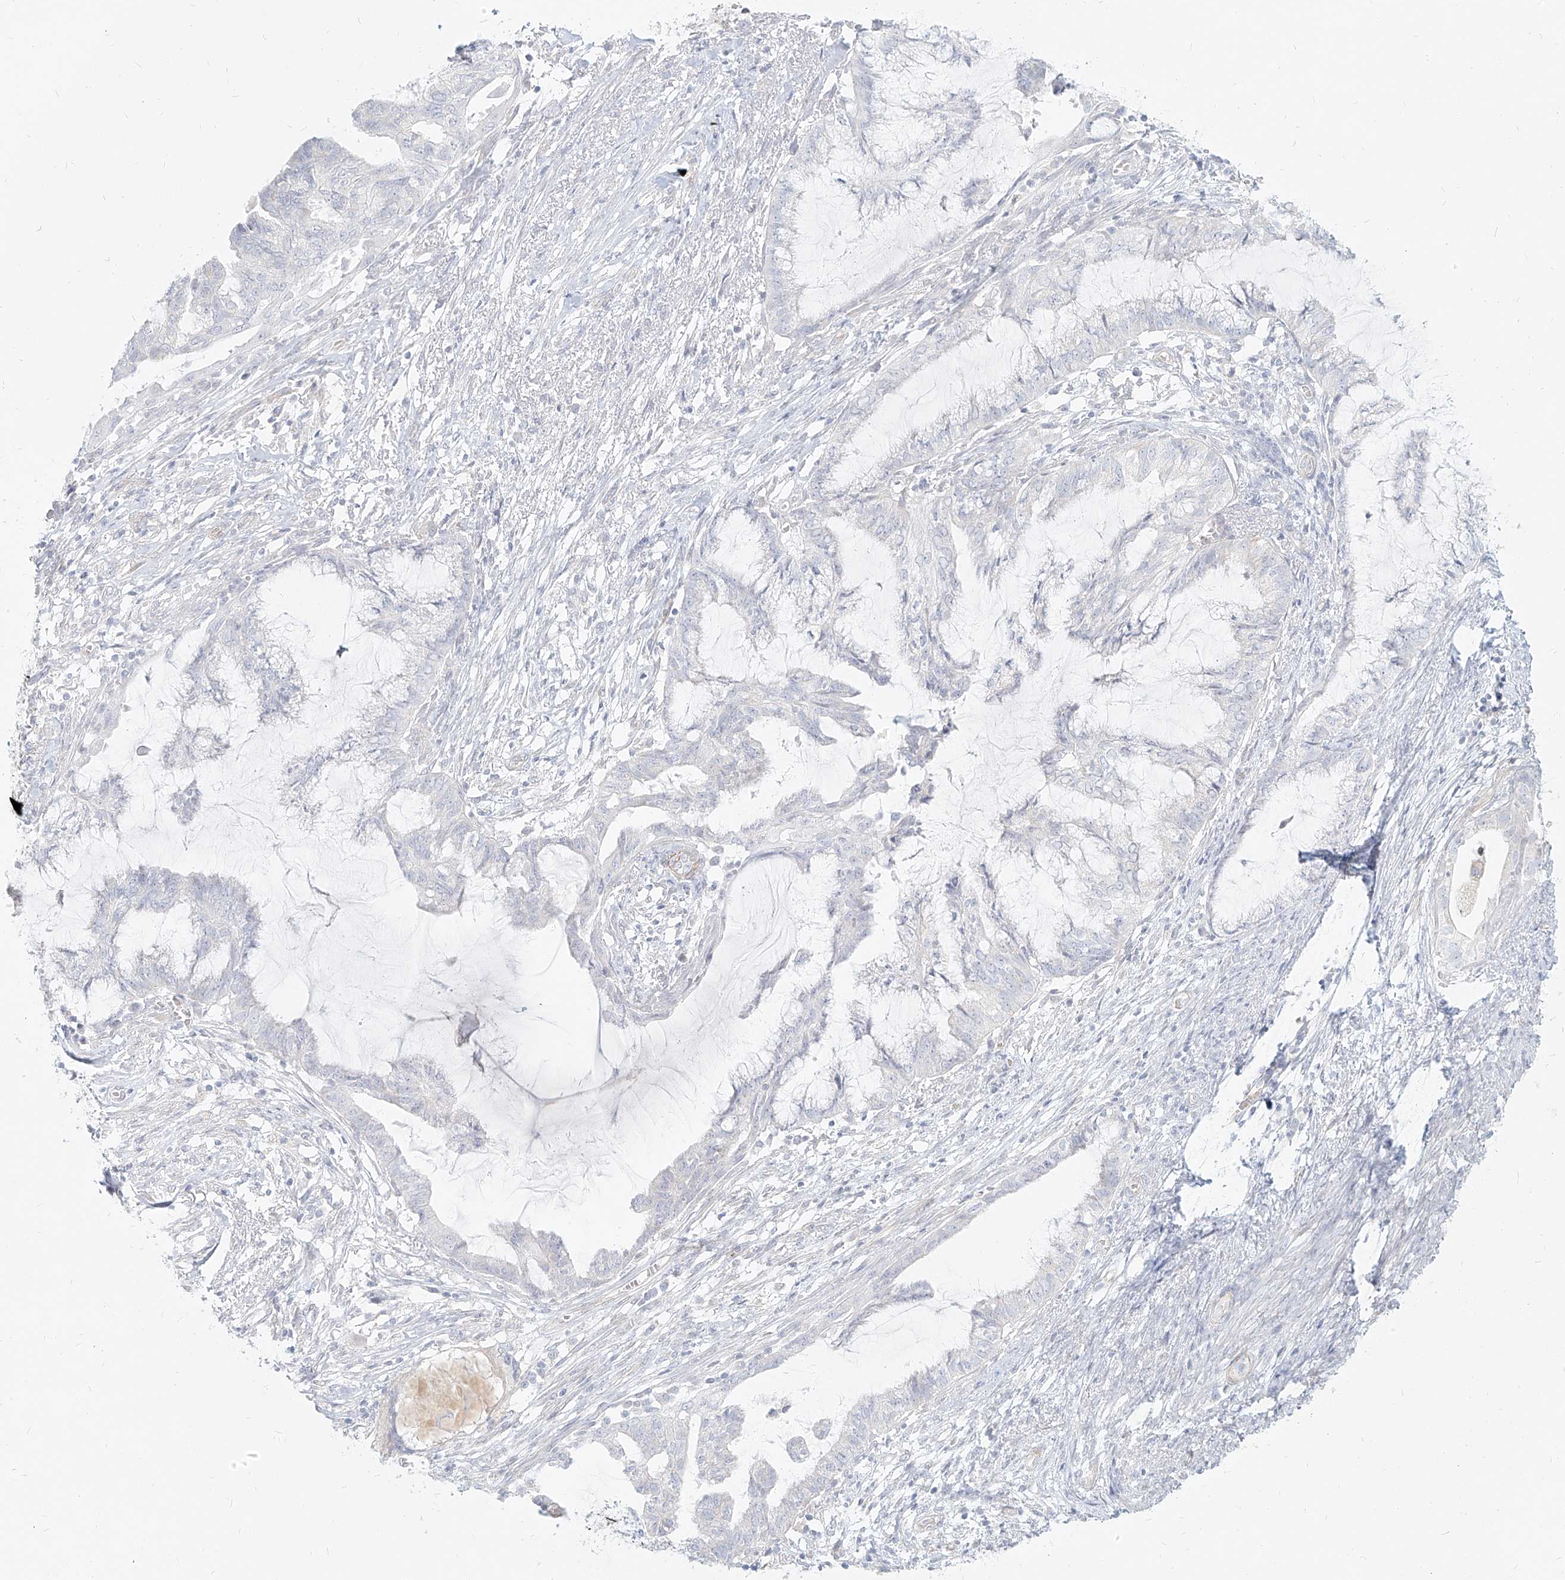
{"staining": {"intensity": "negative", "quantity": "none", "location": "none"}, "tissue": "endometrial cancer", "cell_type": "Tumor cells", "image_type": "cancer", "snomed": [{"axis": "morphology", "description": "Adenocarcinoma, NOS"}, {"axis": "topography", "description": "Endometrium"}], "caption": "This is an IHC photomicrograph of endometrial cancer. There is no positivity in tumor cells.", "gene": "ITPKB", "patient": {"sex": "female", "age": 86}}